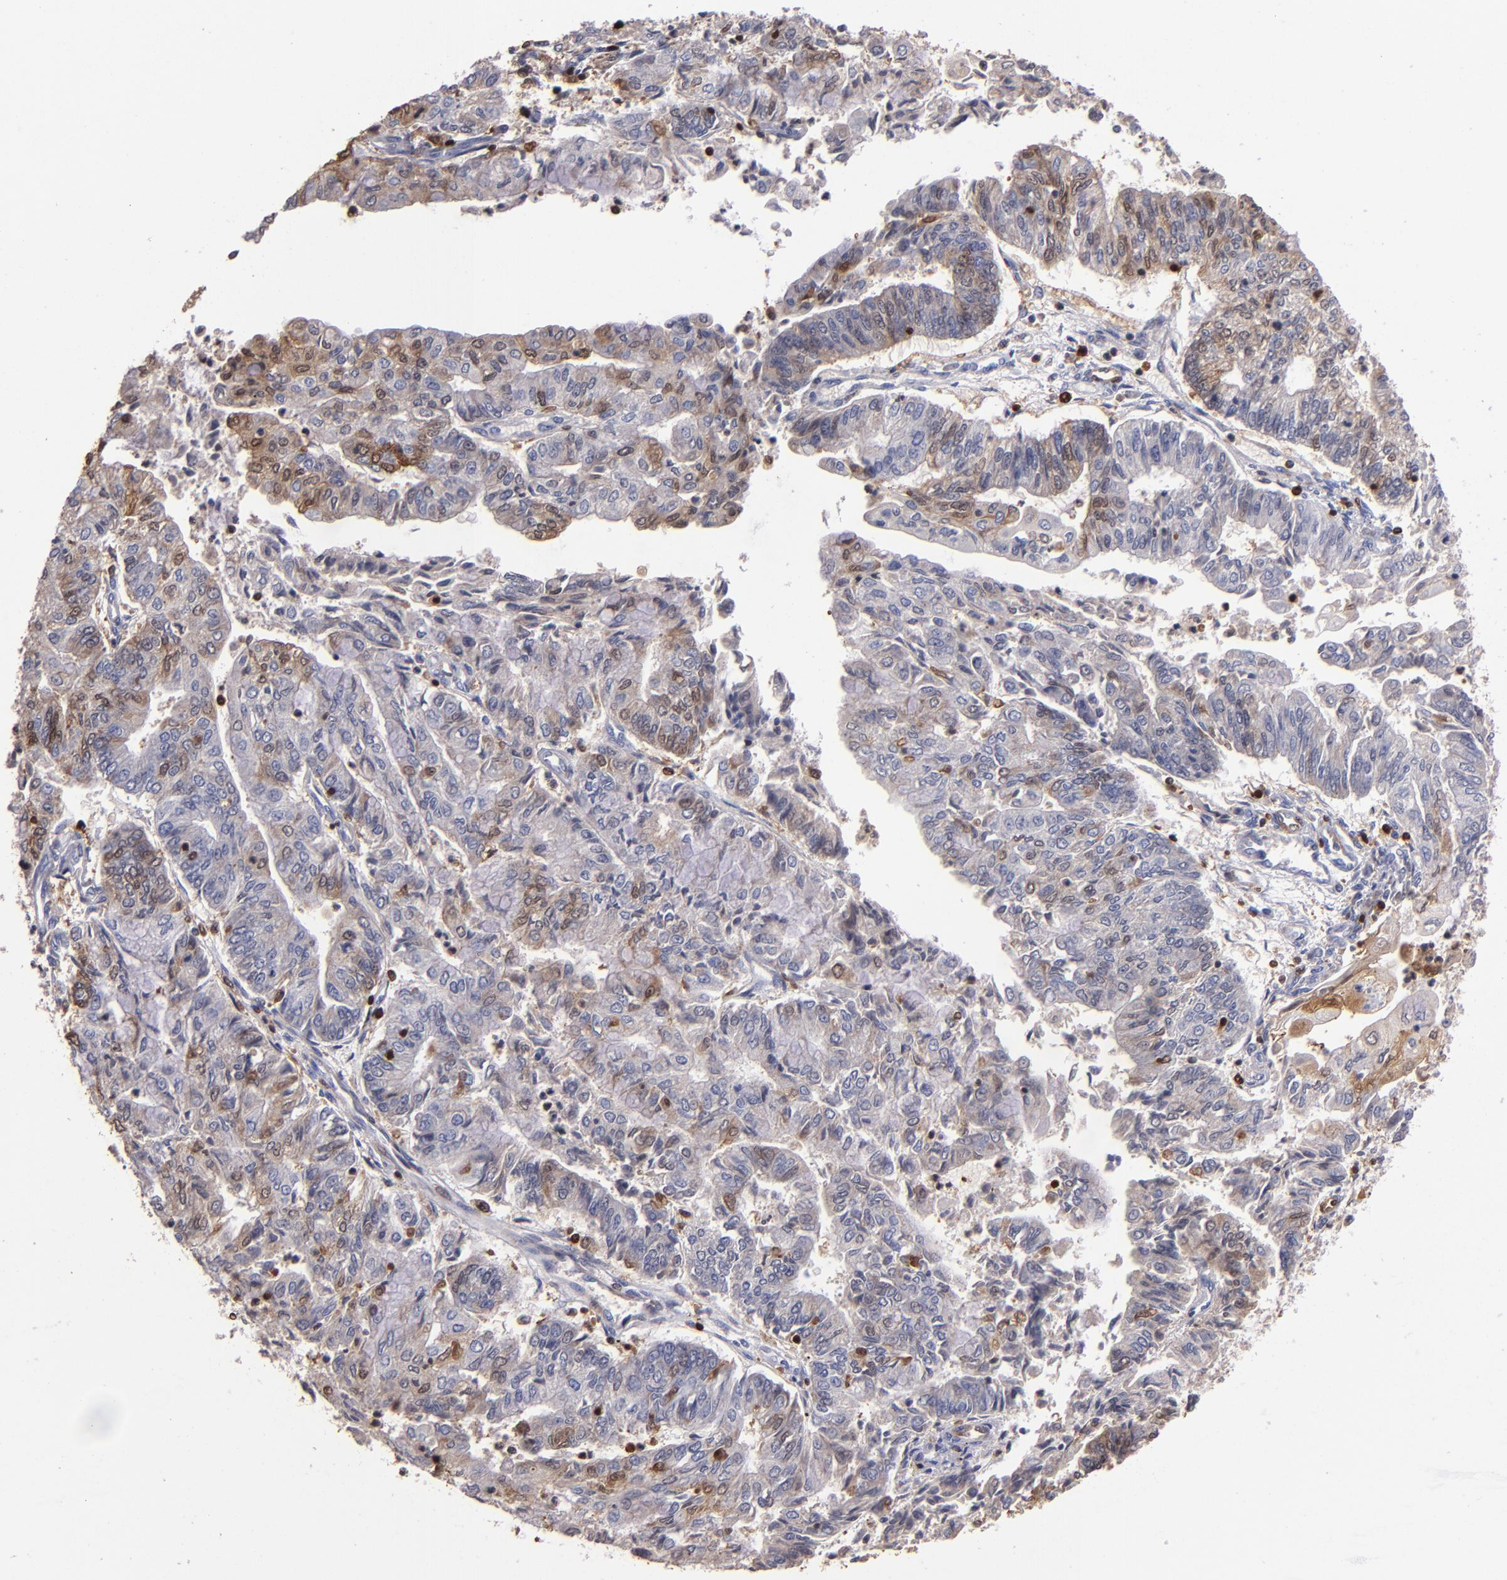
{"staining": {"intensity": "weak", "quantity": "<25%", "location": "cytoplasmic/membranous,nuclear"}, "tissue": "endometrial cancer", "cell_type": "Tumor cells", "image_type": "cancer", "snomed": [{"axis": "morphology", "description": "Adenocarcinoma, NOS"}, {"axis": "topography", "description": "Endometrium"}], "caption": "IHC micrograph of neoplastic tissue: endometrial adenocarcinoma stained with DAB displays no significant protein positivity in tumor cells. Nuclei are stained in blue.", "gene": "S100A4", "patient": {"sex": "female", "age": 59}}